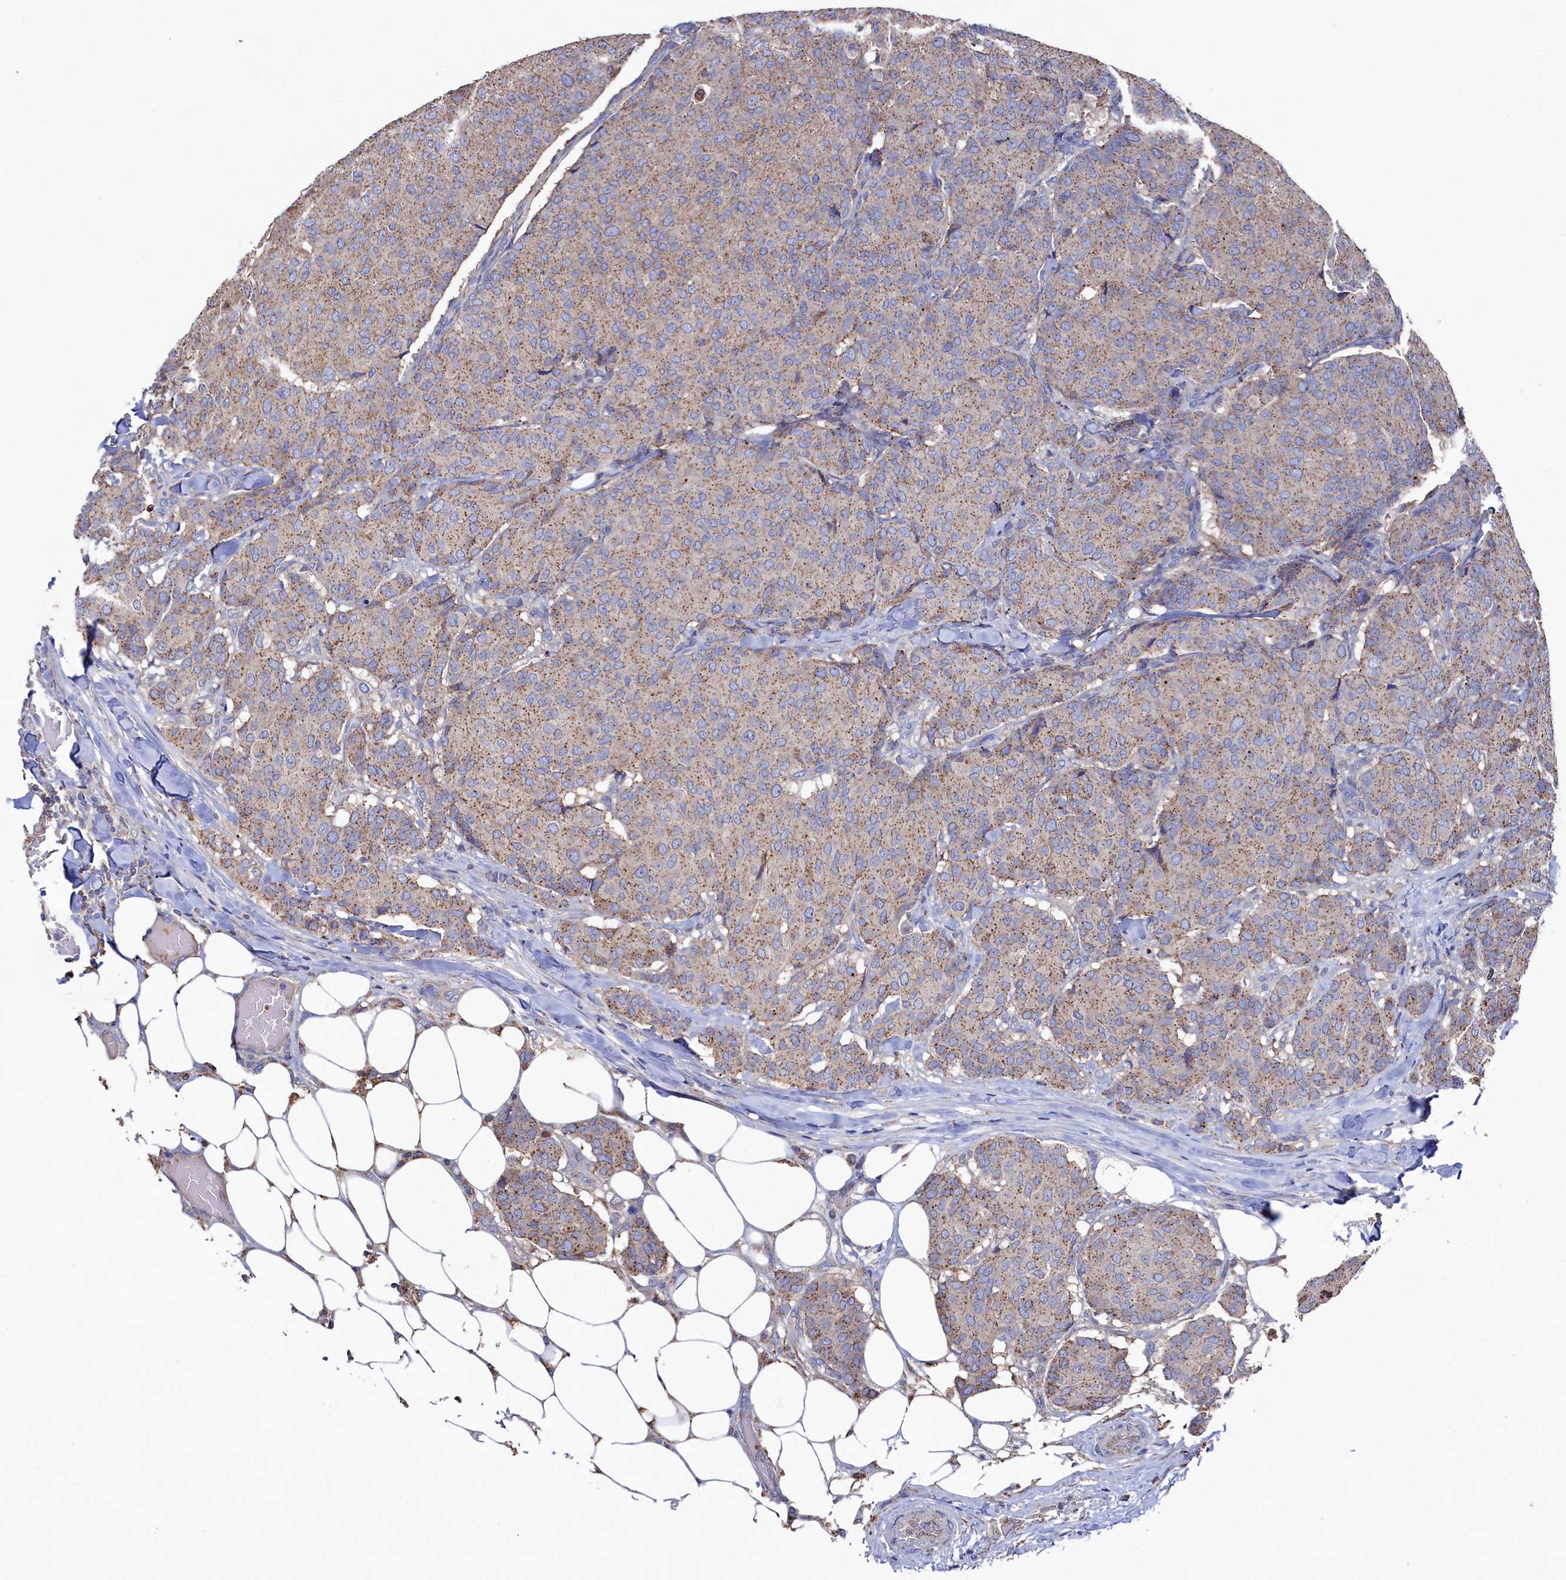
{"staining": {"intensity": "moderate", "quantity": ">75%", "location": "cytoplasmic/membranous"}, "tissue": "breast cancer", "cell_type": "Tumor cells", "image_type": "cancer", "snomed": [{"axis": "morphology", "description": "Duct carcinoma"}, {"axis": "topography", "description": "Breast"}], "caption": "The photomicrograph displays a brown stain indicating the presence of a protein in the cytoplasmic/membranous of tumor cells in infiltrating ductal carcinoma (breast).", "gene": "TK2", "patient": {"sex": "female", "age": 75}}